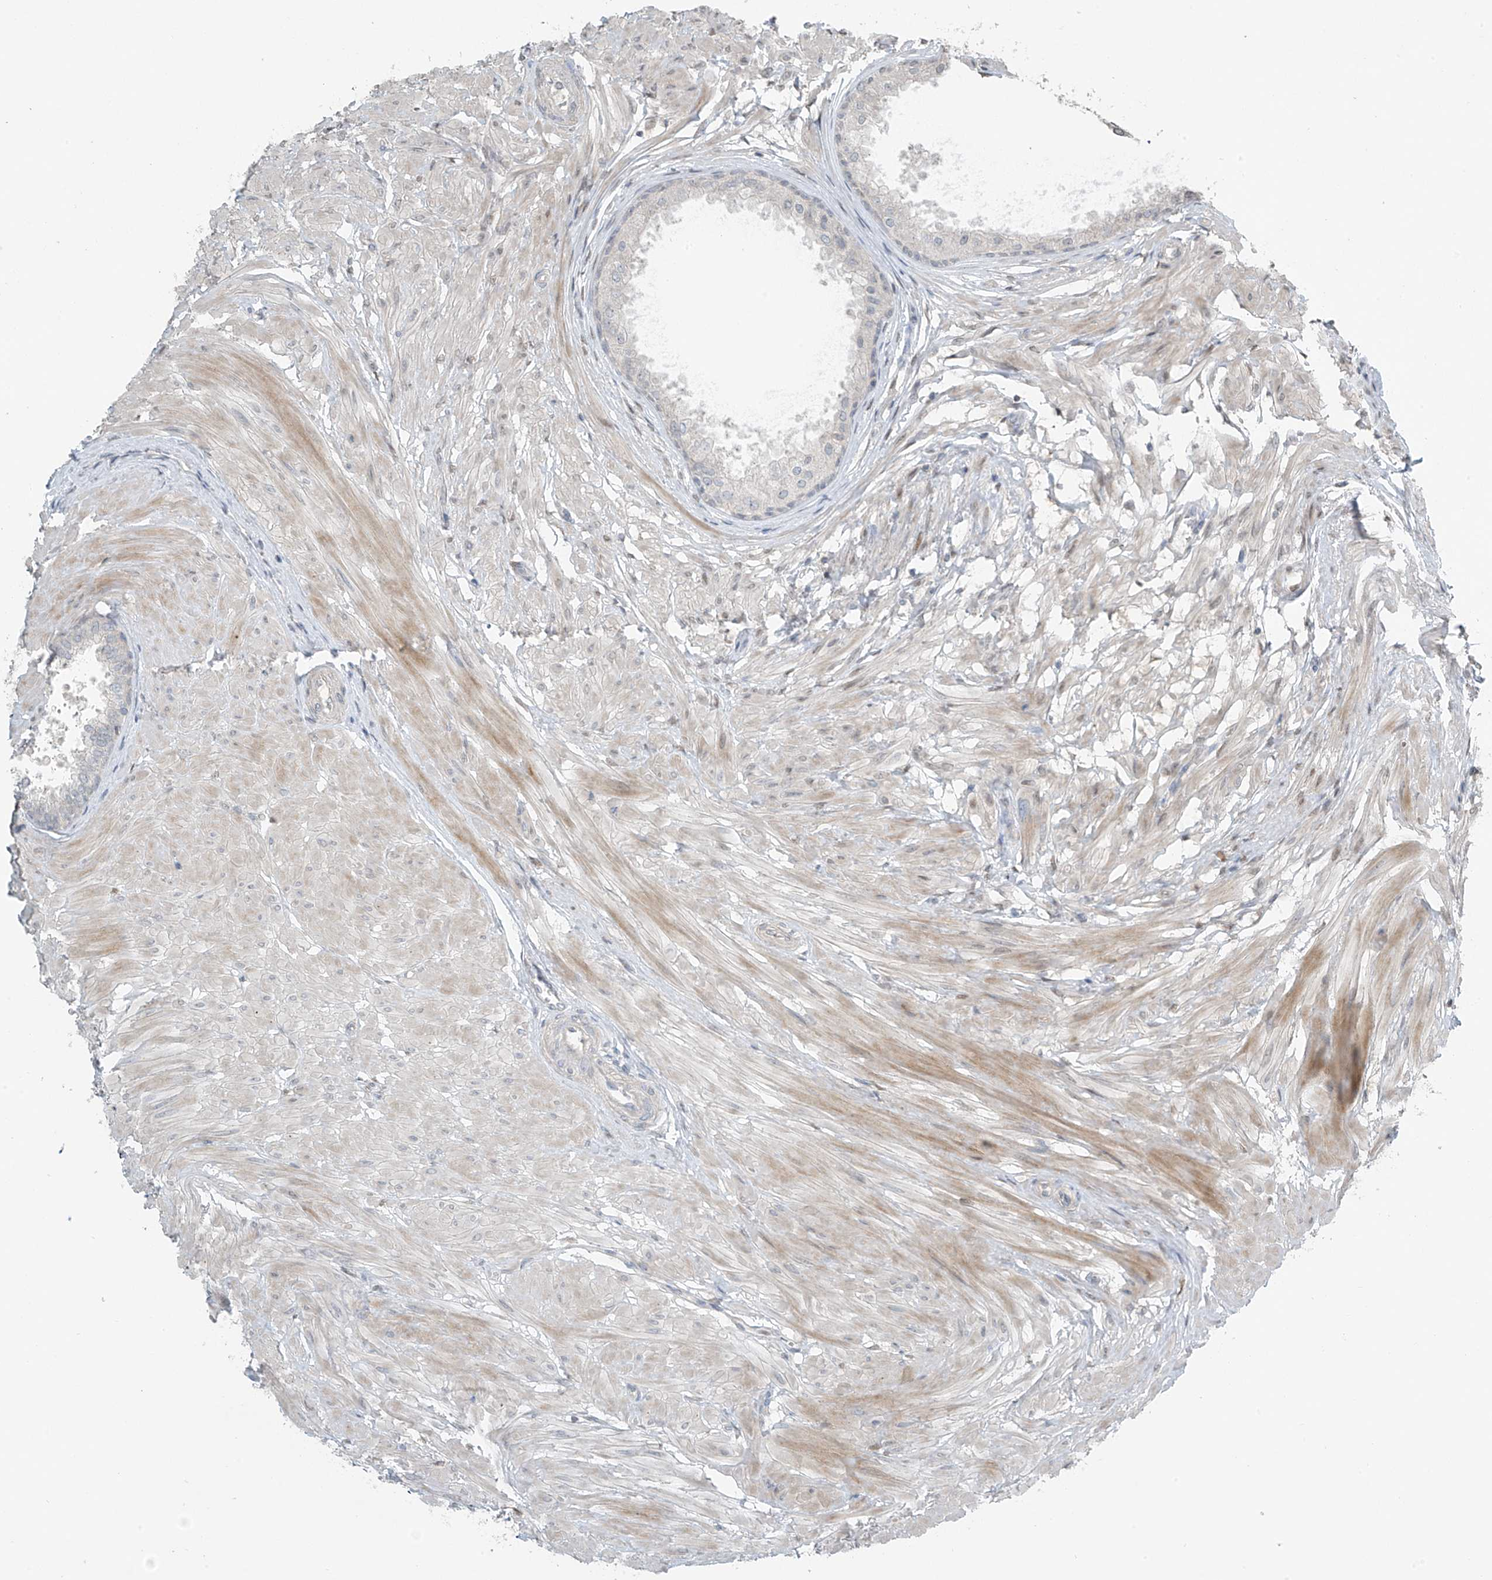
{"staining": {"intensity": "negative", "quantity": "none", "location": "none"}, "tissue": "prostate", "cell_type": "Glandular cells", "image_type": "normal", "snomed": [{"axis": "morphology", "description": "Normal tissue, NOS"}, {"axis": "topography", "description": "Prostate"}], "caption": "Prostate stained for a protein using IHC exhibits no expression glandular cells.", "gene": "HOXA11", "patient": {"sex": "male", "age": 48}}